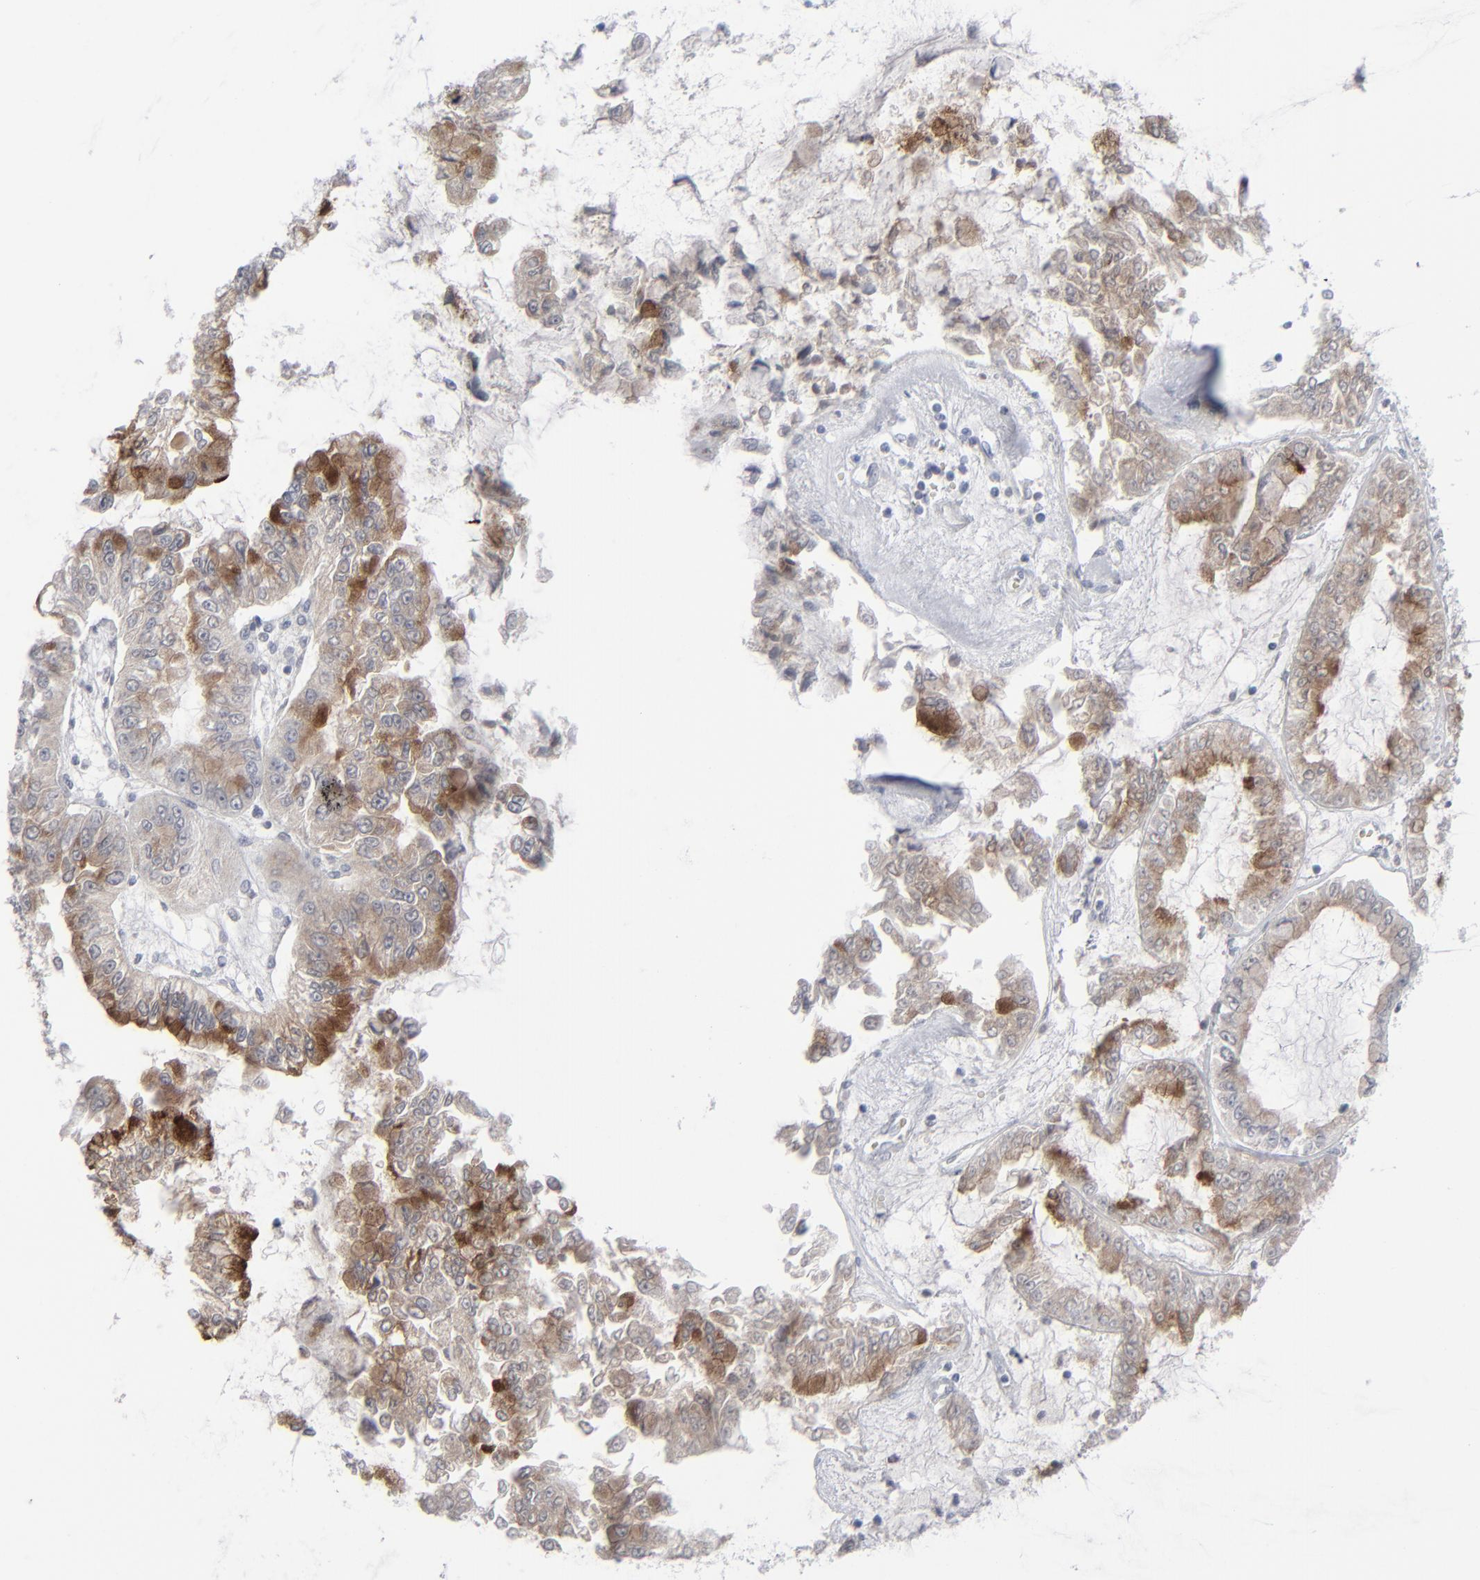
{"staining": {"intensity": "moderate", "quantity": ">75%", "location": "cytoplasmic/membranous"}, "tissue": "liver cancer", "cell_type": "Tumor cells", "image_type": "cancer", "snomed": [{"axis": "morphology", "description": "Cholangiocarcinoma"}, {"axis": "topography", "description": "Liver"}], "caption": "Human liver cancer (cholangiocarcinoma) stained with a protein marker reveals moderate staining in tumor cells.", "gene": "MSLN", "patient": {"sex": "female", "age": 79}}